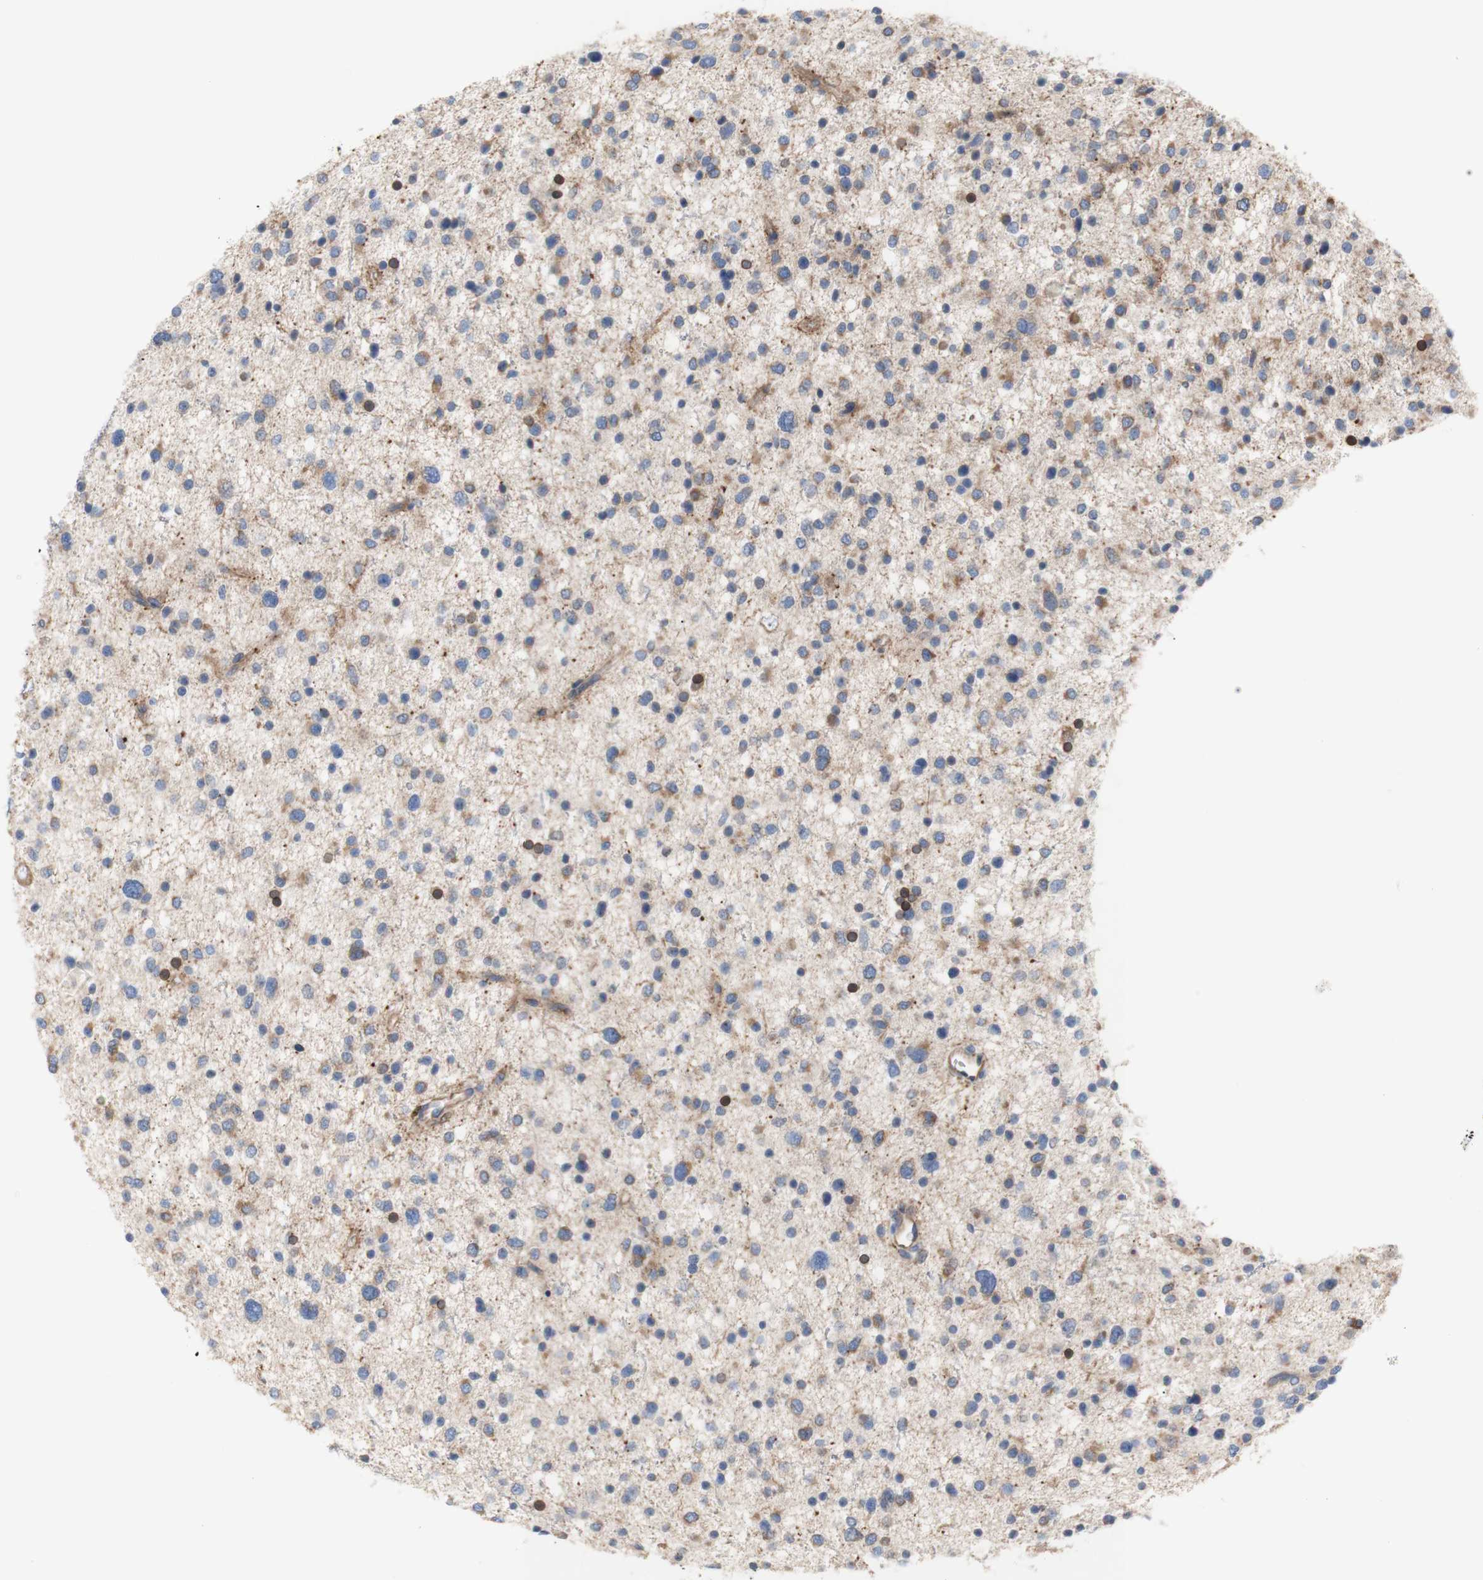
{"staining": {"intensity": "moderate", "quantity": "<25%", "location": "cytoplasmic/membranous"}, "tissue": "glioma", "cell_type": "Tumor cells", "image_type": "cancer", "snomed": [{"axis": "morphology", "description": "Glioma, malignant, Low grade"}, {"axis": "topography", "description": "Brain"}], "caption": "This histopathology image shows immunohistochemistry (IHC) staining of glioma, with low moderate cytoplasmic/membranous positivity in about <25% of tumor cells.", "gene": "ERLIN1", "patient": {"sex": "female", "age": 37}}